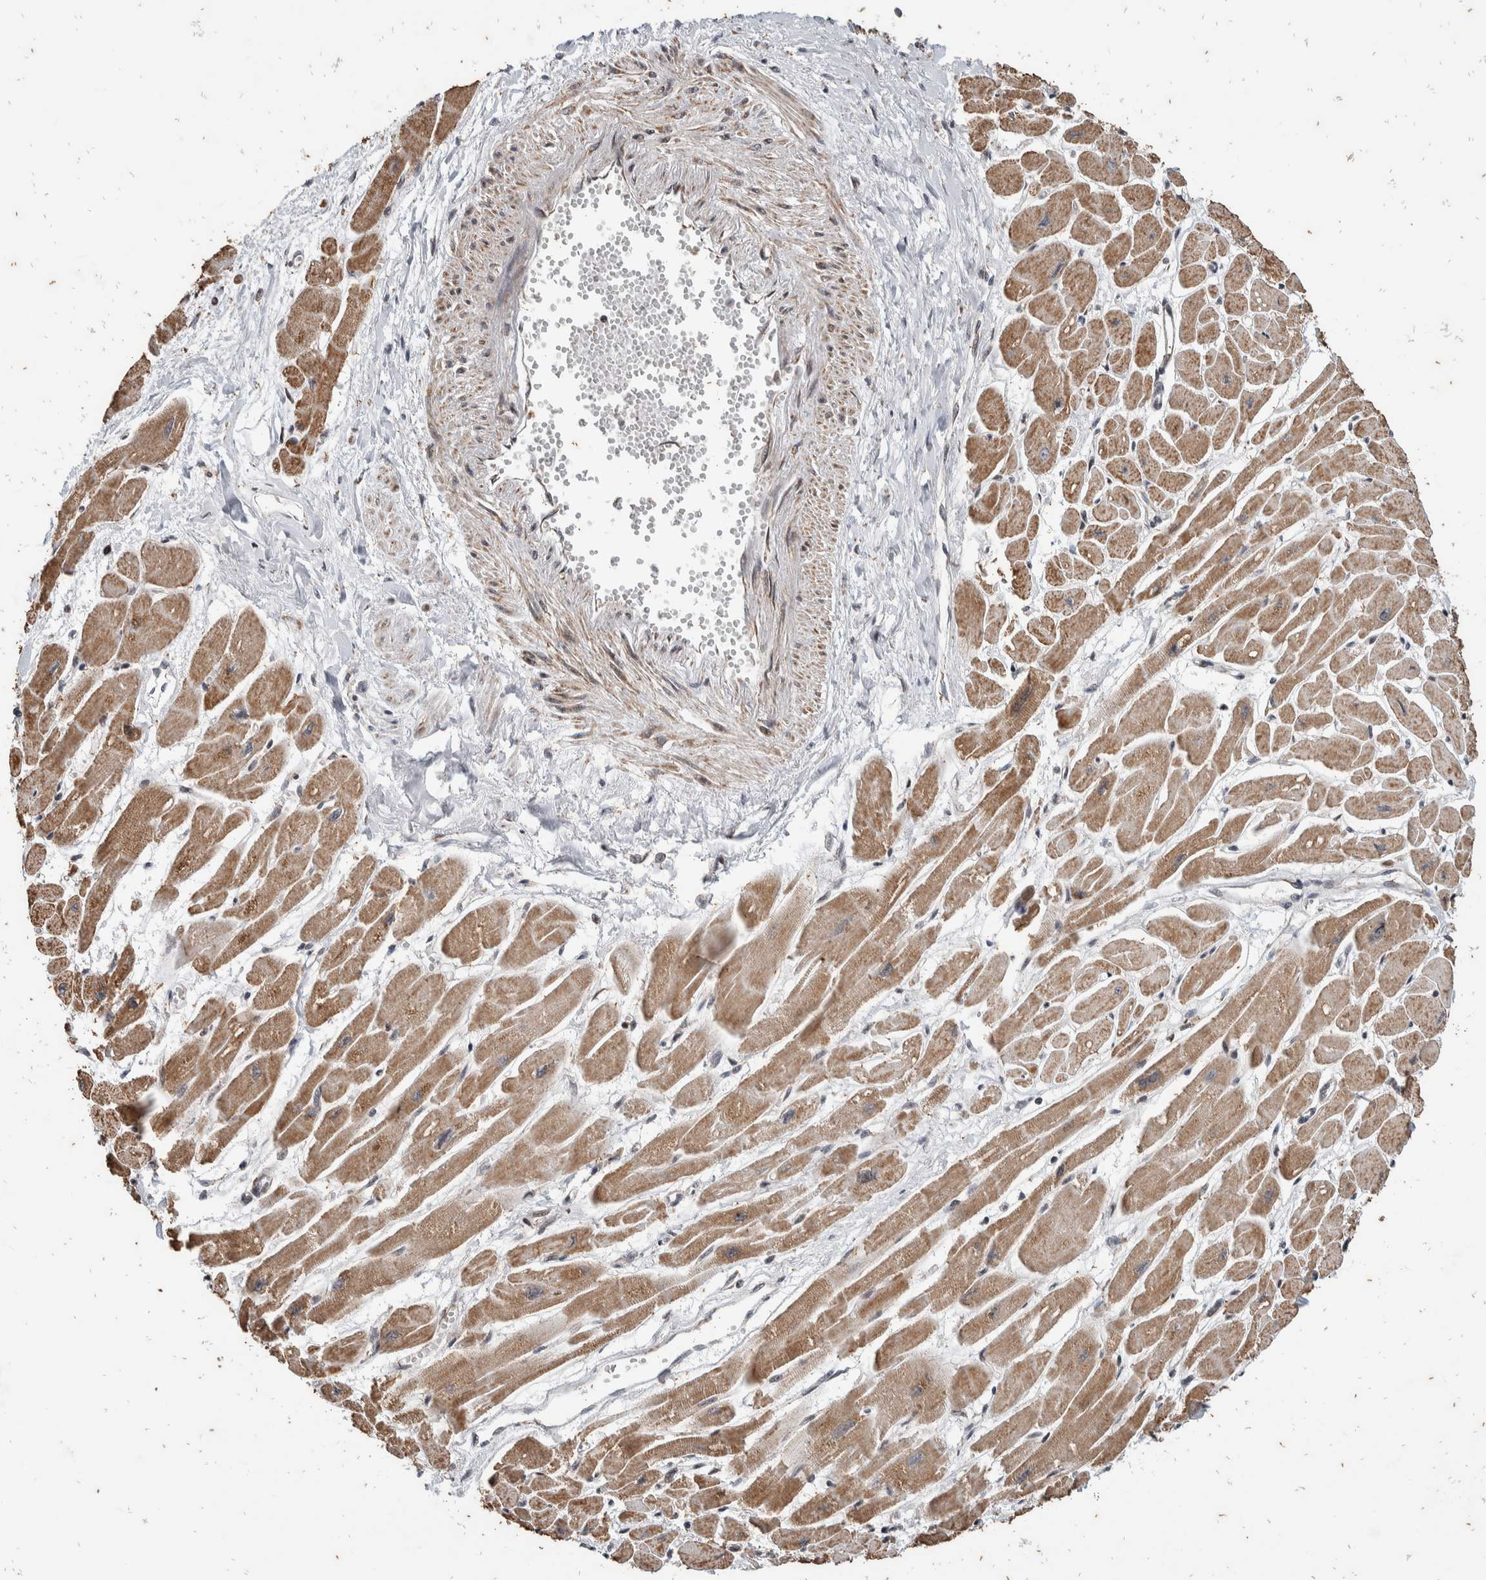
{"staining": {"intensity": "moderate", "quantity": ">75%", "location": "cytoplasmic/membranous"}, "tissue": "heart muscle", "cell_type": "Cardiomyocytes", "image_type": "normal", "snomed": [{"axis": "morphology", "description": "Normal tissue, NOS"}, {"axis": "topography", "description": "Heart"}], "caption": "Brown immunohistochemical staining in unremarkable heart muscle shows moderate cytoplasmic/membranous positivity in about >75% of cardiomyocytes.", "gene": "ATXN7L1", "patient": {"sex": "female", "age": 54}}